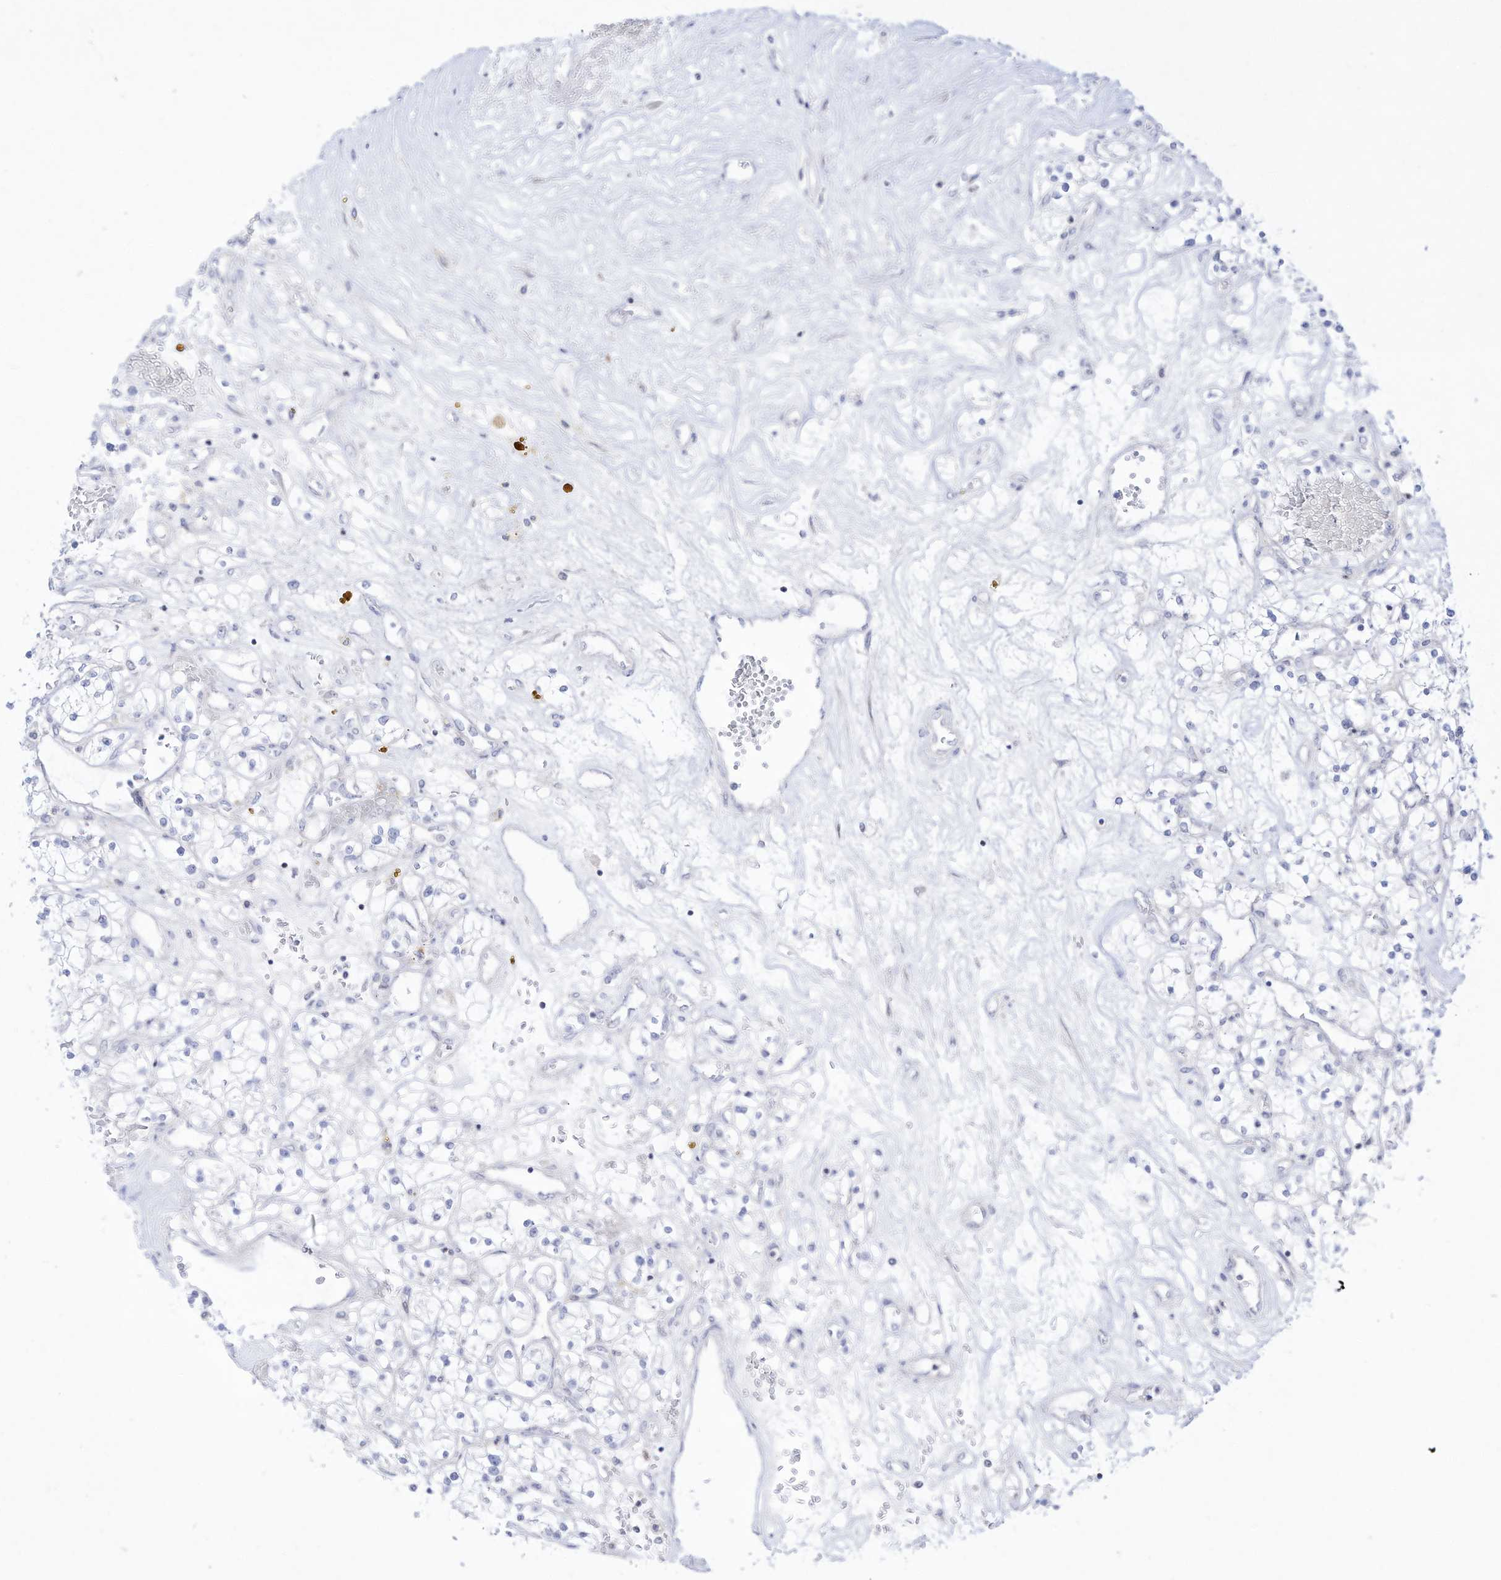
{"staining": {"intensity": "negative", "quantity": "none", "location": "none"}, "tissue": "renal cancer", "cell_type": "Tumor cells", "image_type": "cancer", "snomed": [{"axis": "morphology", "description": "Normal tissue, NOS"}, {"axis": "morphology", "description": "Adenocarcinoma, NOS"}, {"axis": "topography", "description": "Kidney"}], "caption": "The histopathology image demonstrates no significant positivity in tumor cells of renal cancer (adenocarcinoma).", "gene": "DMKN", "patient": {"sex": "male", "age": 68}}